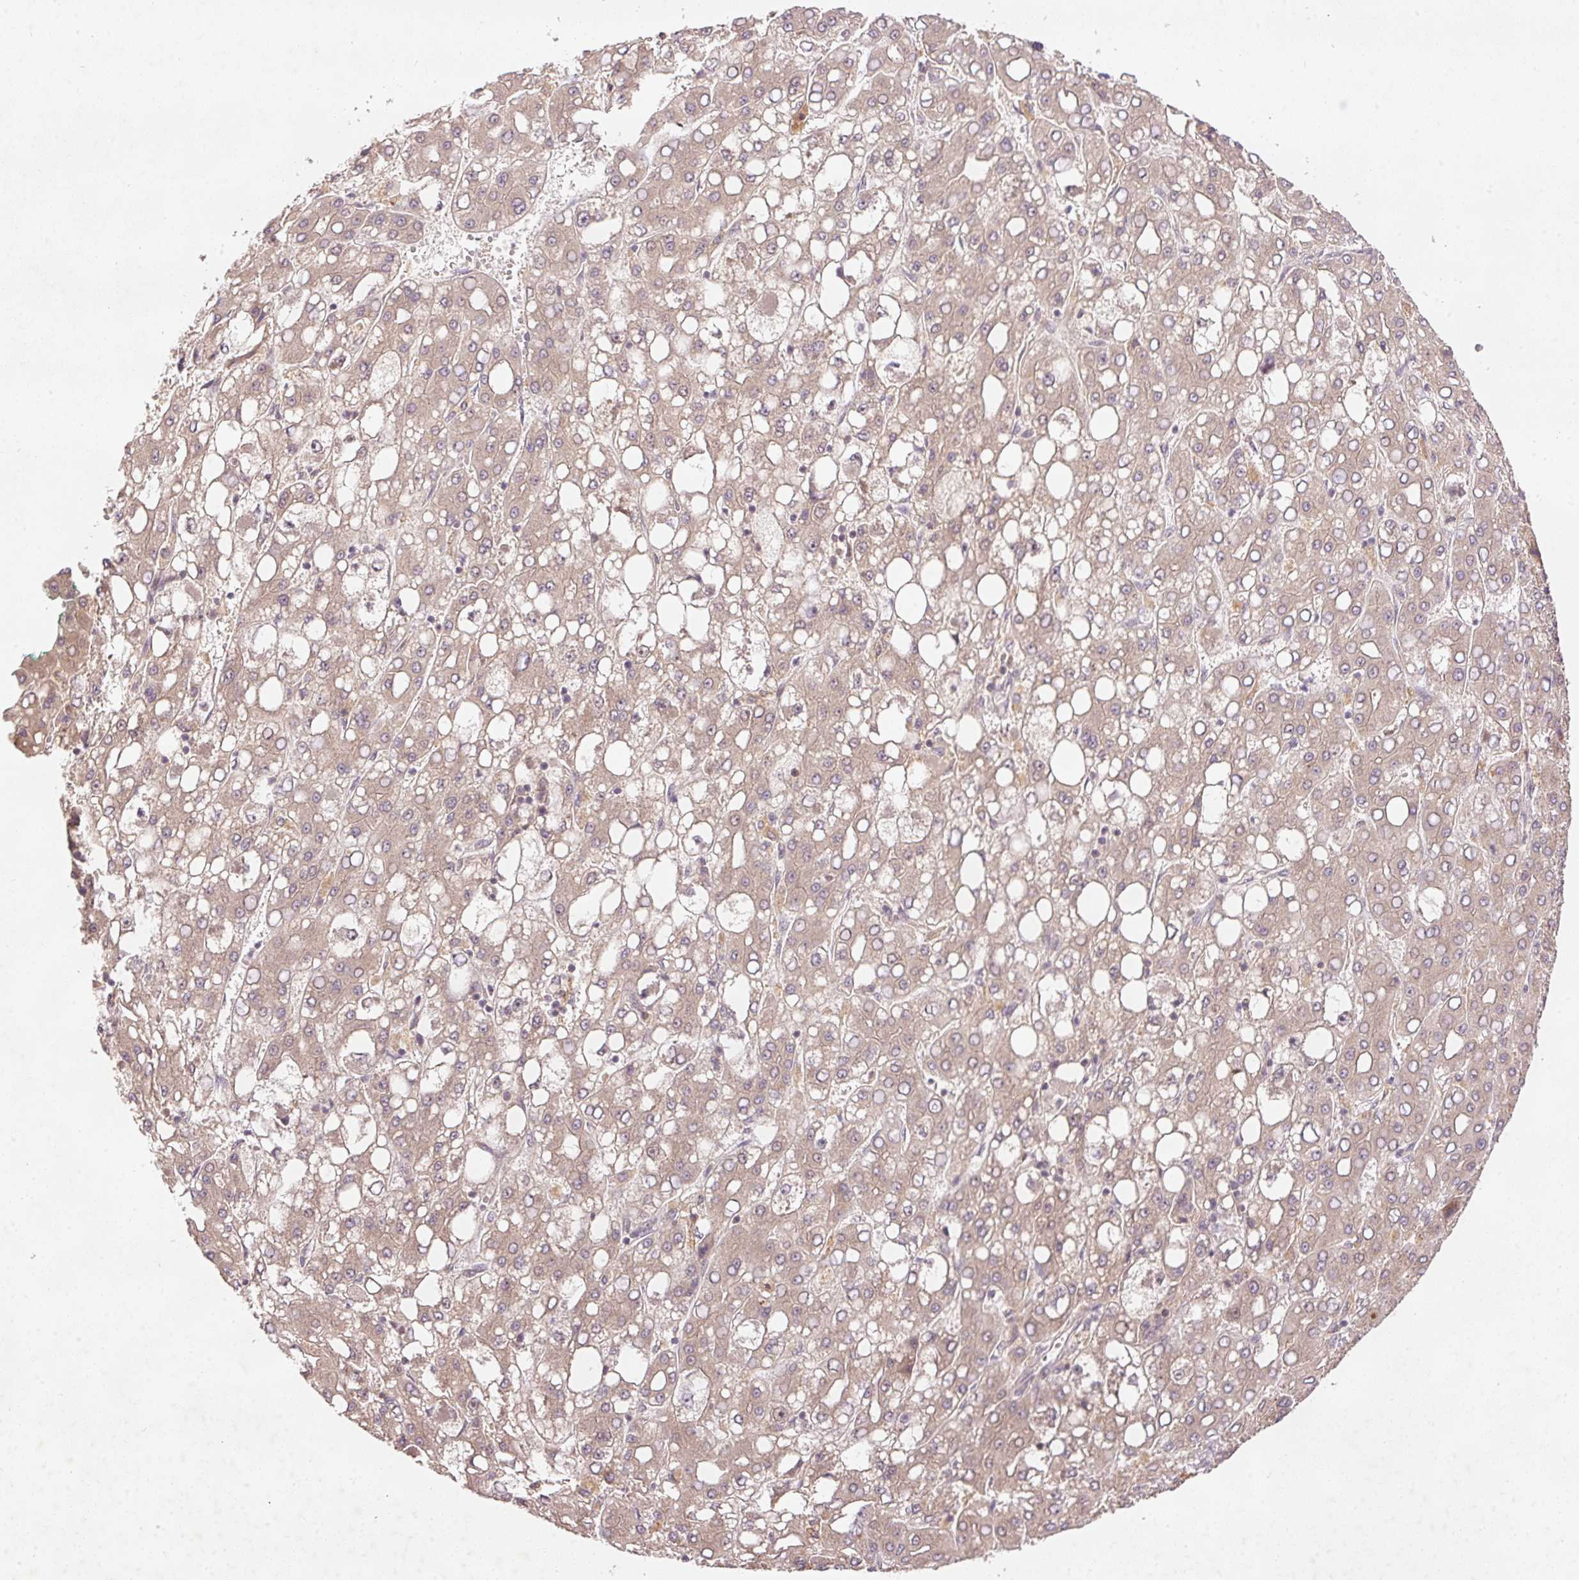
{"staining": {"intensity": "weak", "quantity": ">75%", "location": "cytoplasmic/membranous"}, "tissue": "liver cancer", "cell_type": "Tumor cells", "image_type": "cancer", "snomed": [{"axis": "morphology", "description": "Carcinoma, Hepatocellular, NOS"}, {"axis": "topography", "description": "Liver"}], "caption": "Liver cancer (hepatocellular carcinoma) stained with a brown dye reveals weak cytoplasmic/membranous positive staining in about >75% of tumor cells.", "gene": "PCDHB1", "patient": {"sex": "male", "age": 65}}